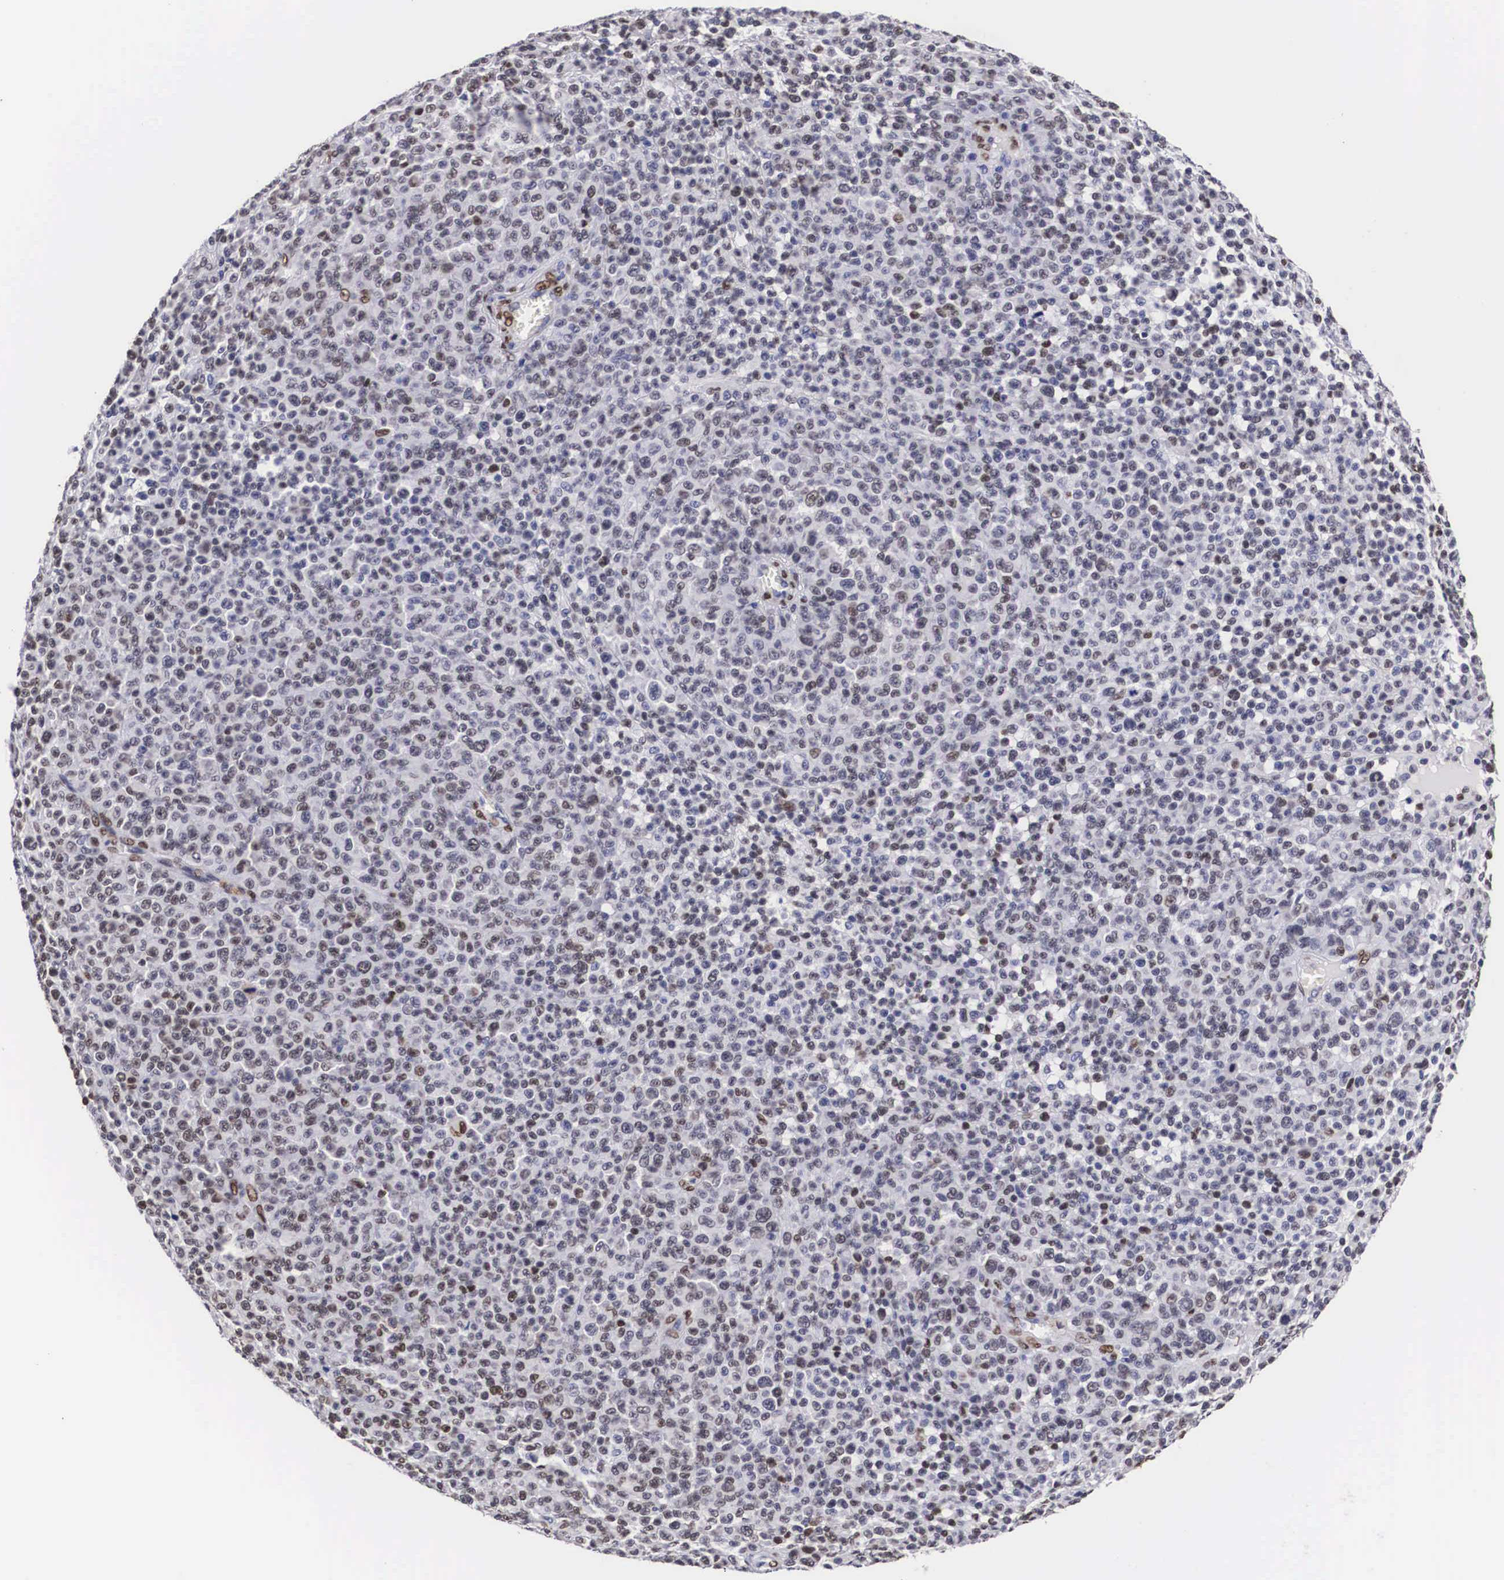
{"staining": {"intensity": "weak", "quantity": "25%-75%", "location": "nuclear"}, "tissue": "melanoma", "cell_type": "Tumor cells", "image_type": "cancer", "snomed": [{"axis": "morphology", "description": "Malignant melanoma, Metastatic site"}, {"axis": "topography", "description": "Skin"}], "caption": "This is a photomicrograph of immunohistochemistry (IHC) staining of malignant melanoma (metastatic site), which shows weak staining in the nuclear of tumor cells.", "gene": "KHDRBS3", "patient": {"sex": "male", "age": 32}}